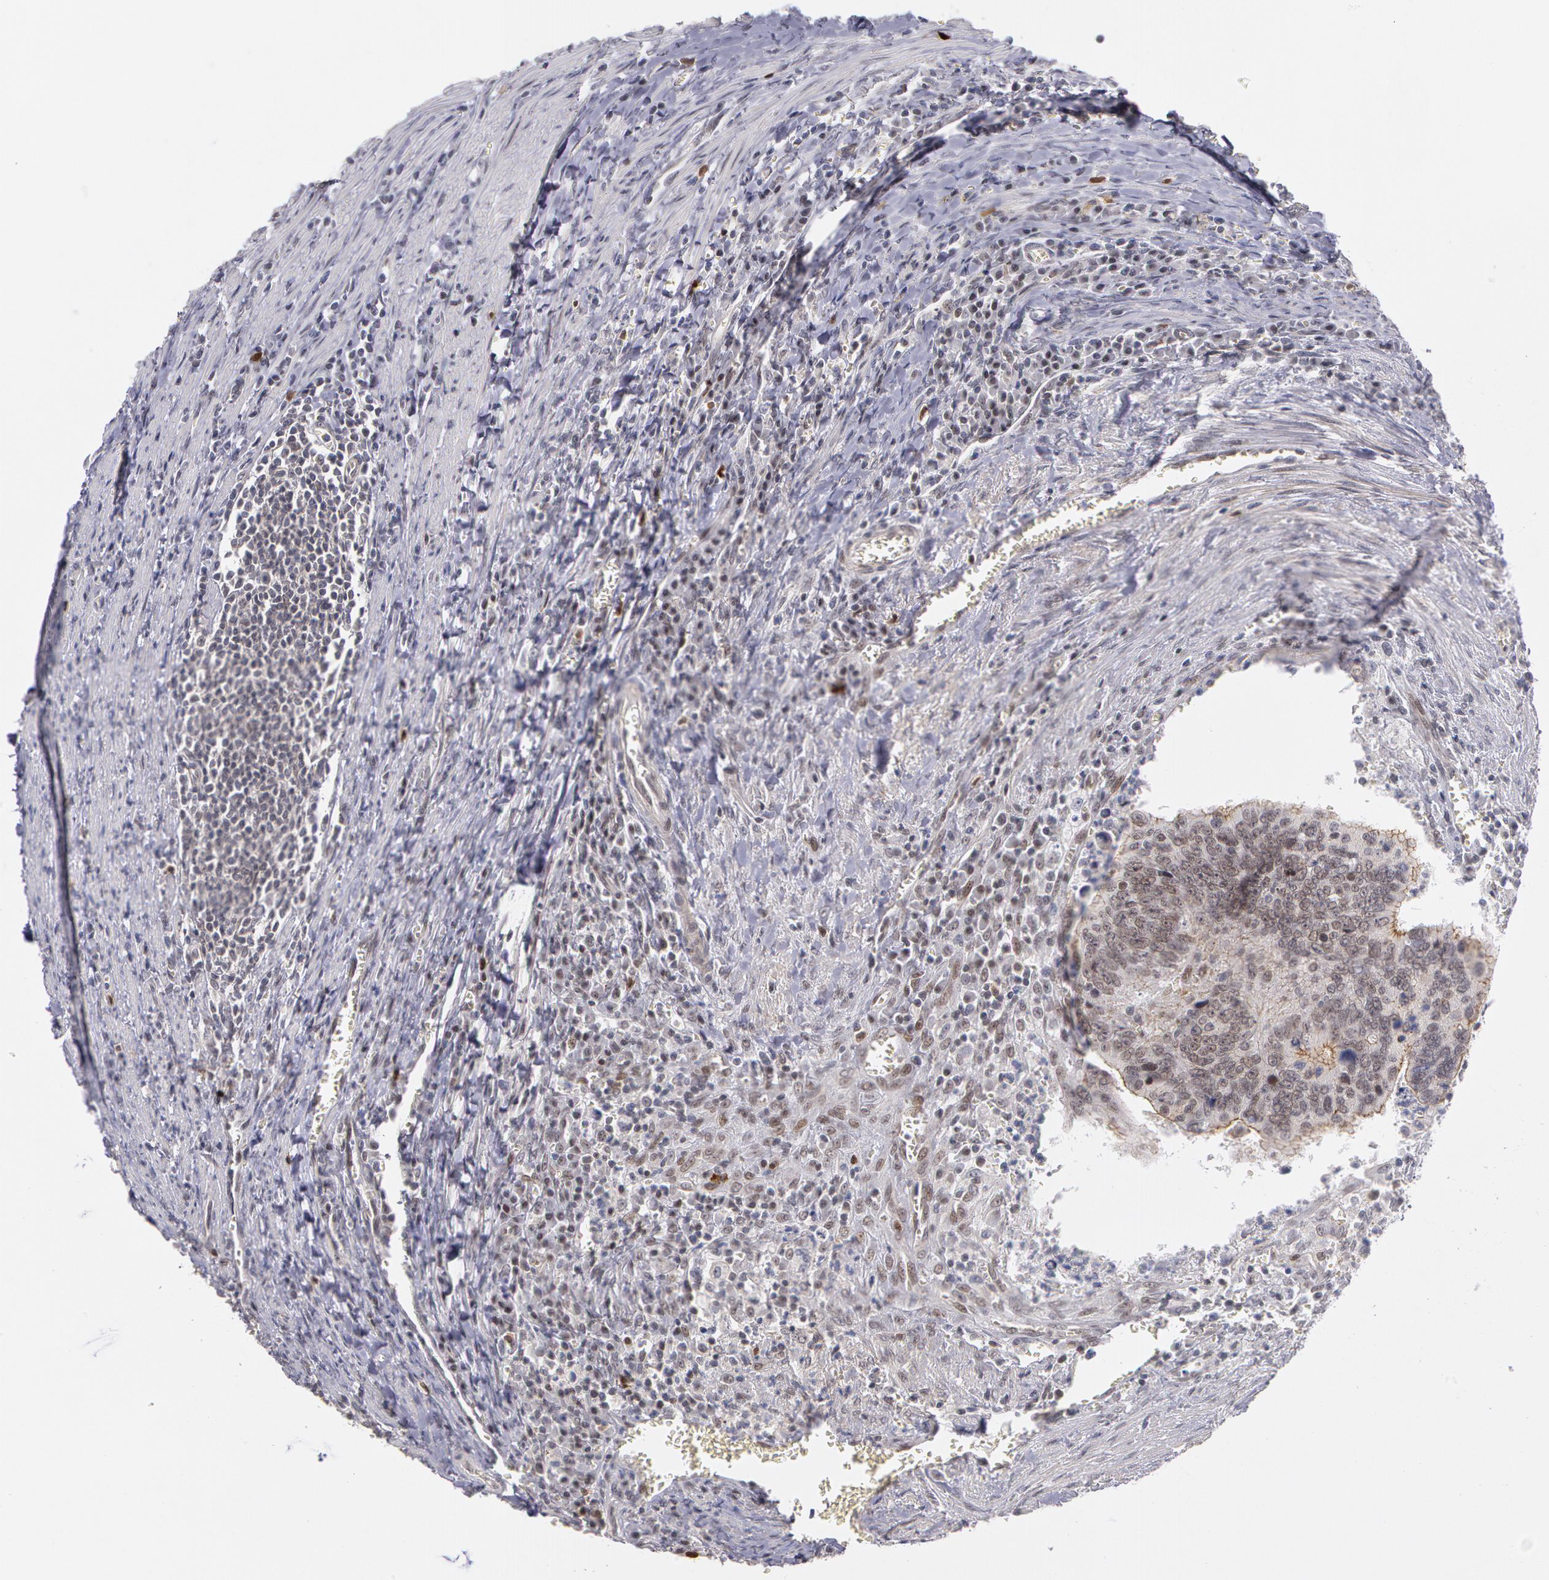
{"staining": {"intensity": "weak", "quantity": "<25%", "location": "nuclear"}, "tissue": "colorectal cancer", "cell_type": "Tumor cells", "image_type": "cancer", "snomed": [{"axis": "morphology", "description": "Adenocarcinoma, NOS"}, {"axis": "topography", "description": "Colon"}], "caption": "The IHC photomicrograph has no significant expression in tumor cells of adenocarcinoma (colorectal) tissue.", "gene": "PRICKLE1", "patient": {"sex": "male", "age": 72}}